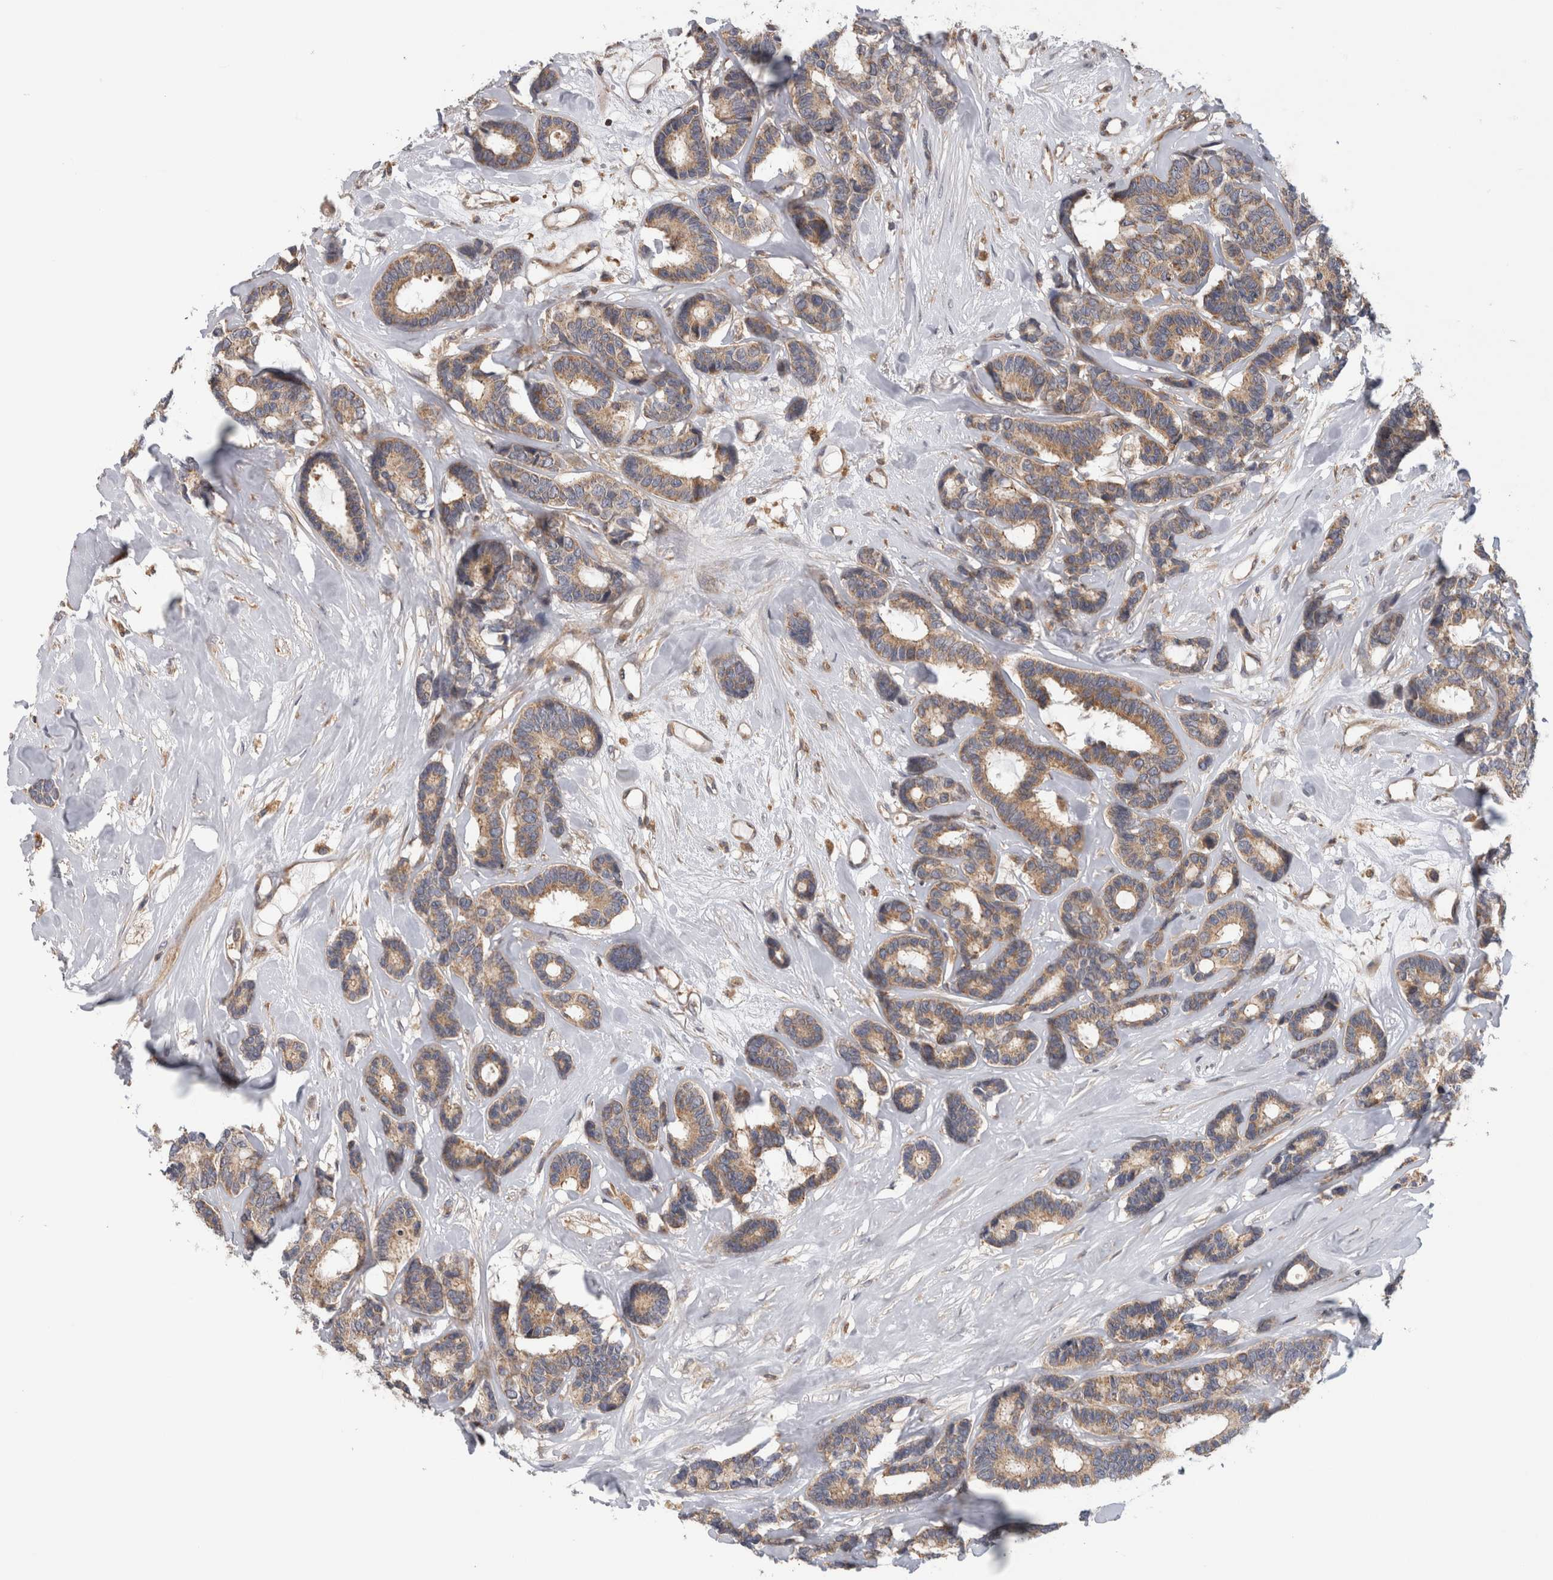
{"staining": {"intensity": "moderate", "quantity": ">75%", "location": "cytoplasmic/membranous"}, "tissue": "breast cancer", "cell_type": "Tumor cells", "image_type": "cancer", "snomed": [{"axis": "morphology", "description": "Duct carcinoma"}, {"axis": "topography", "description": "Breast"}], "caption": "Immunohistochemical staining of human infiltrating ductal carcinoma (breast) exhibits medium levels of moderate cytoplasmic/membranous expression in approximately >75% of tumor cells. (brown staining indicates protein expression, while blue staining denotes nuclei).", "gene": "GRIK2", "patient": {"sex": "female", "age": 87}}